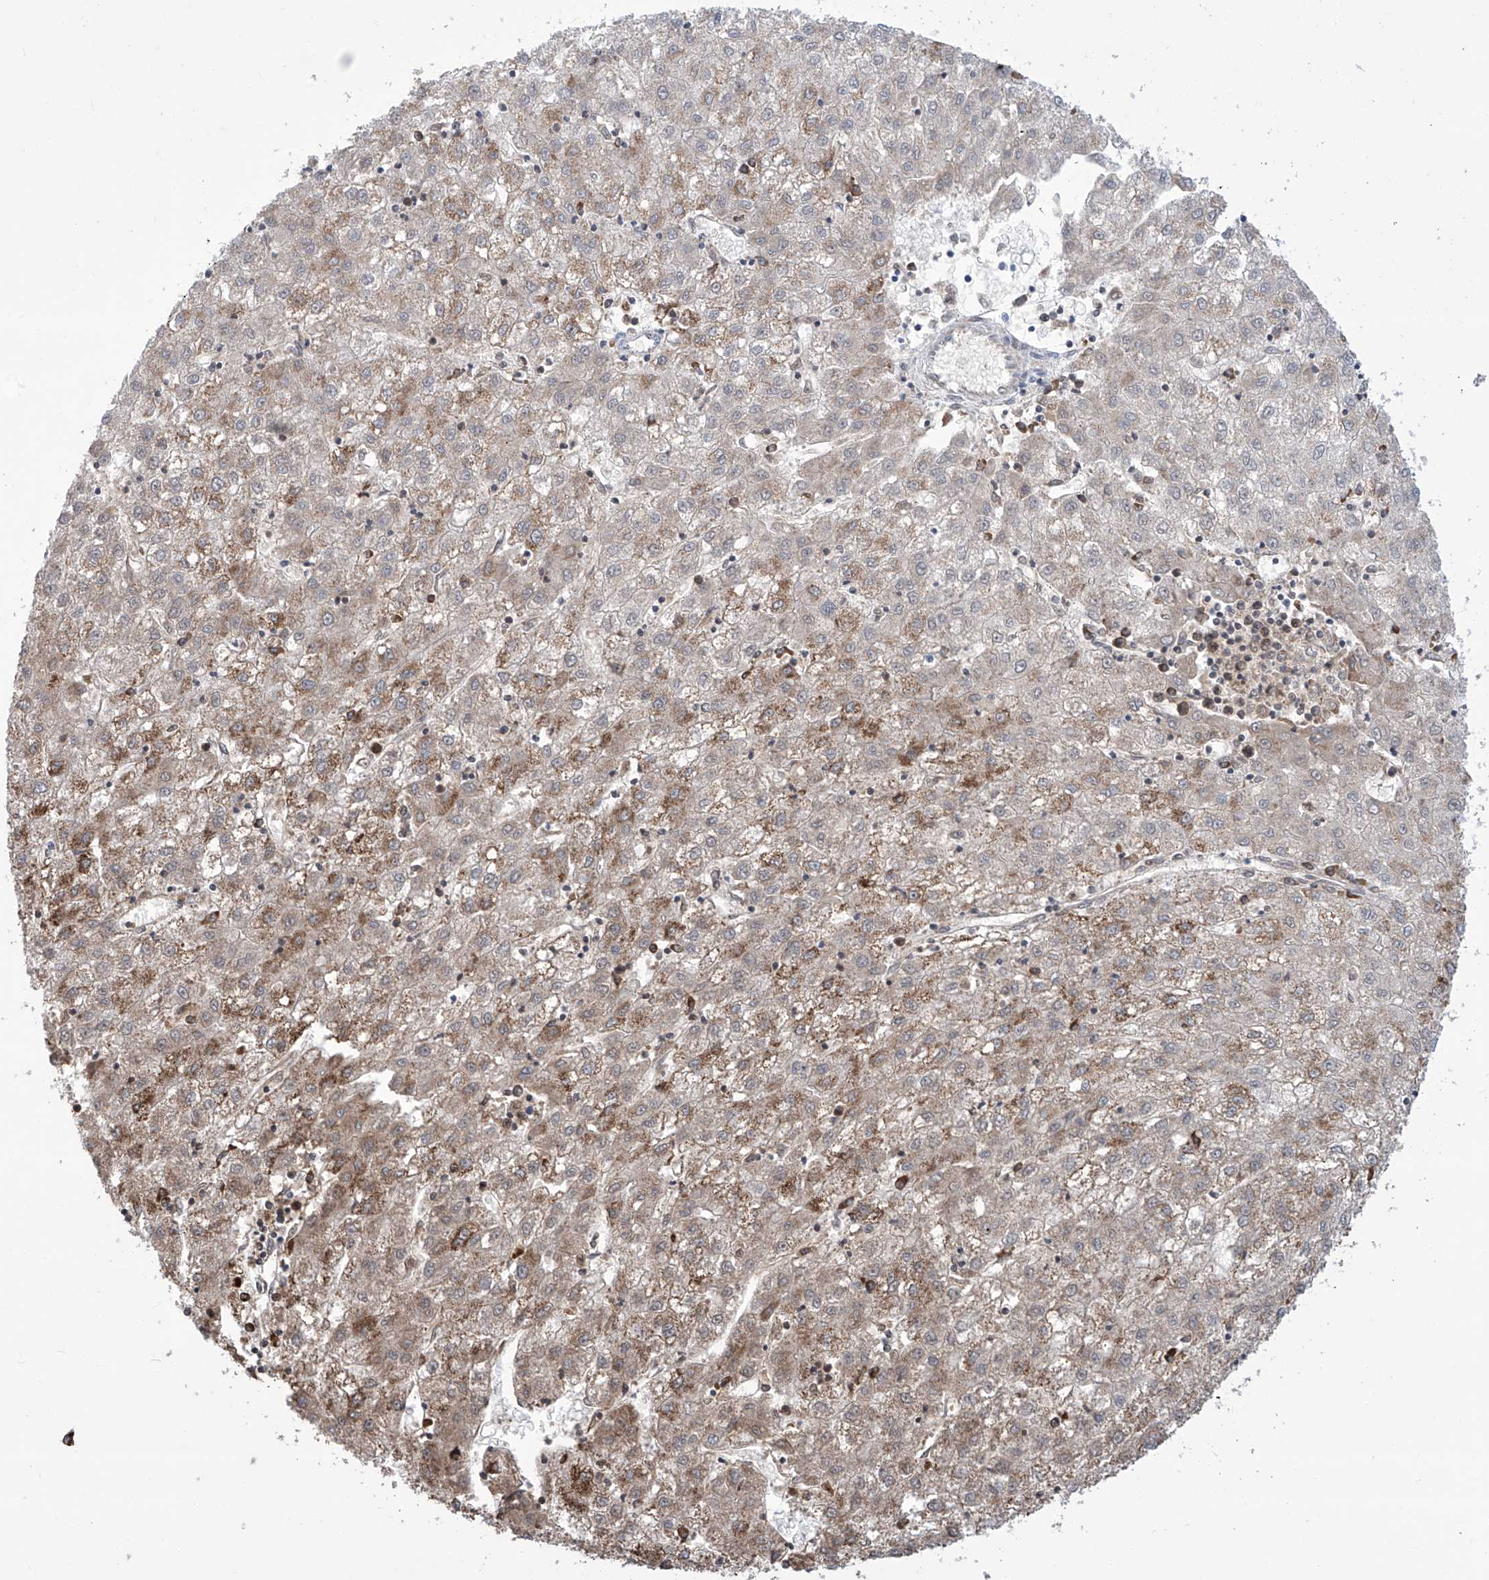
{"staining": {"intensity": "moderate", "quantity": ">75%", "location": "cytoplasmic/membranous"}, "tissue": "liver cancer", "cell_type": "Tumor cells", "image_type": "cancer", "snomed": [{"axis": "morphology", "description": "Carcinoma, Hepatocellular, NOS"}, {"axis": "topography", "description": "Liver"}], "caption": "A high-resolution histopathology image shows IHC staining of liver cancer (hepatocellular carcinoma), which exhibits moderate cytoplasmic/membranous positivity in about >75% of tumor cells.", "gene": "ALDH6A1", "patient": {"sex": "male", "age": 72}}